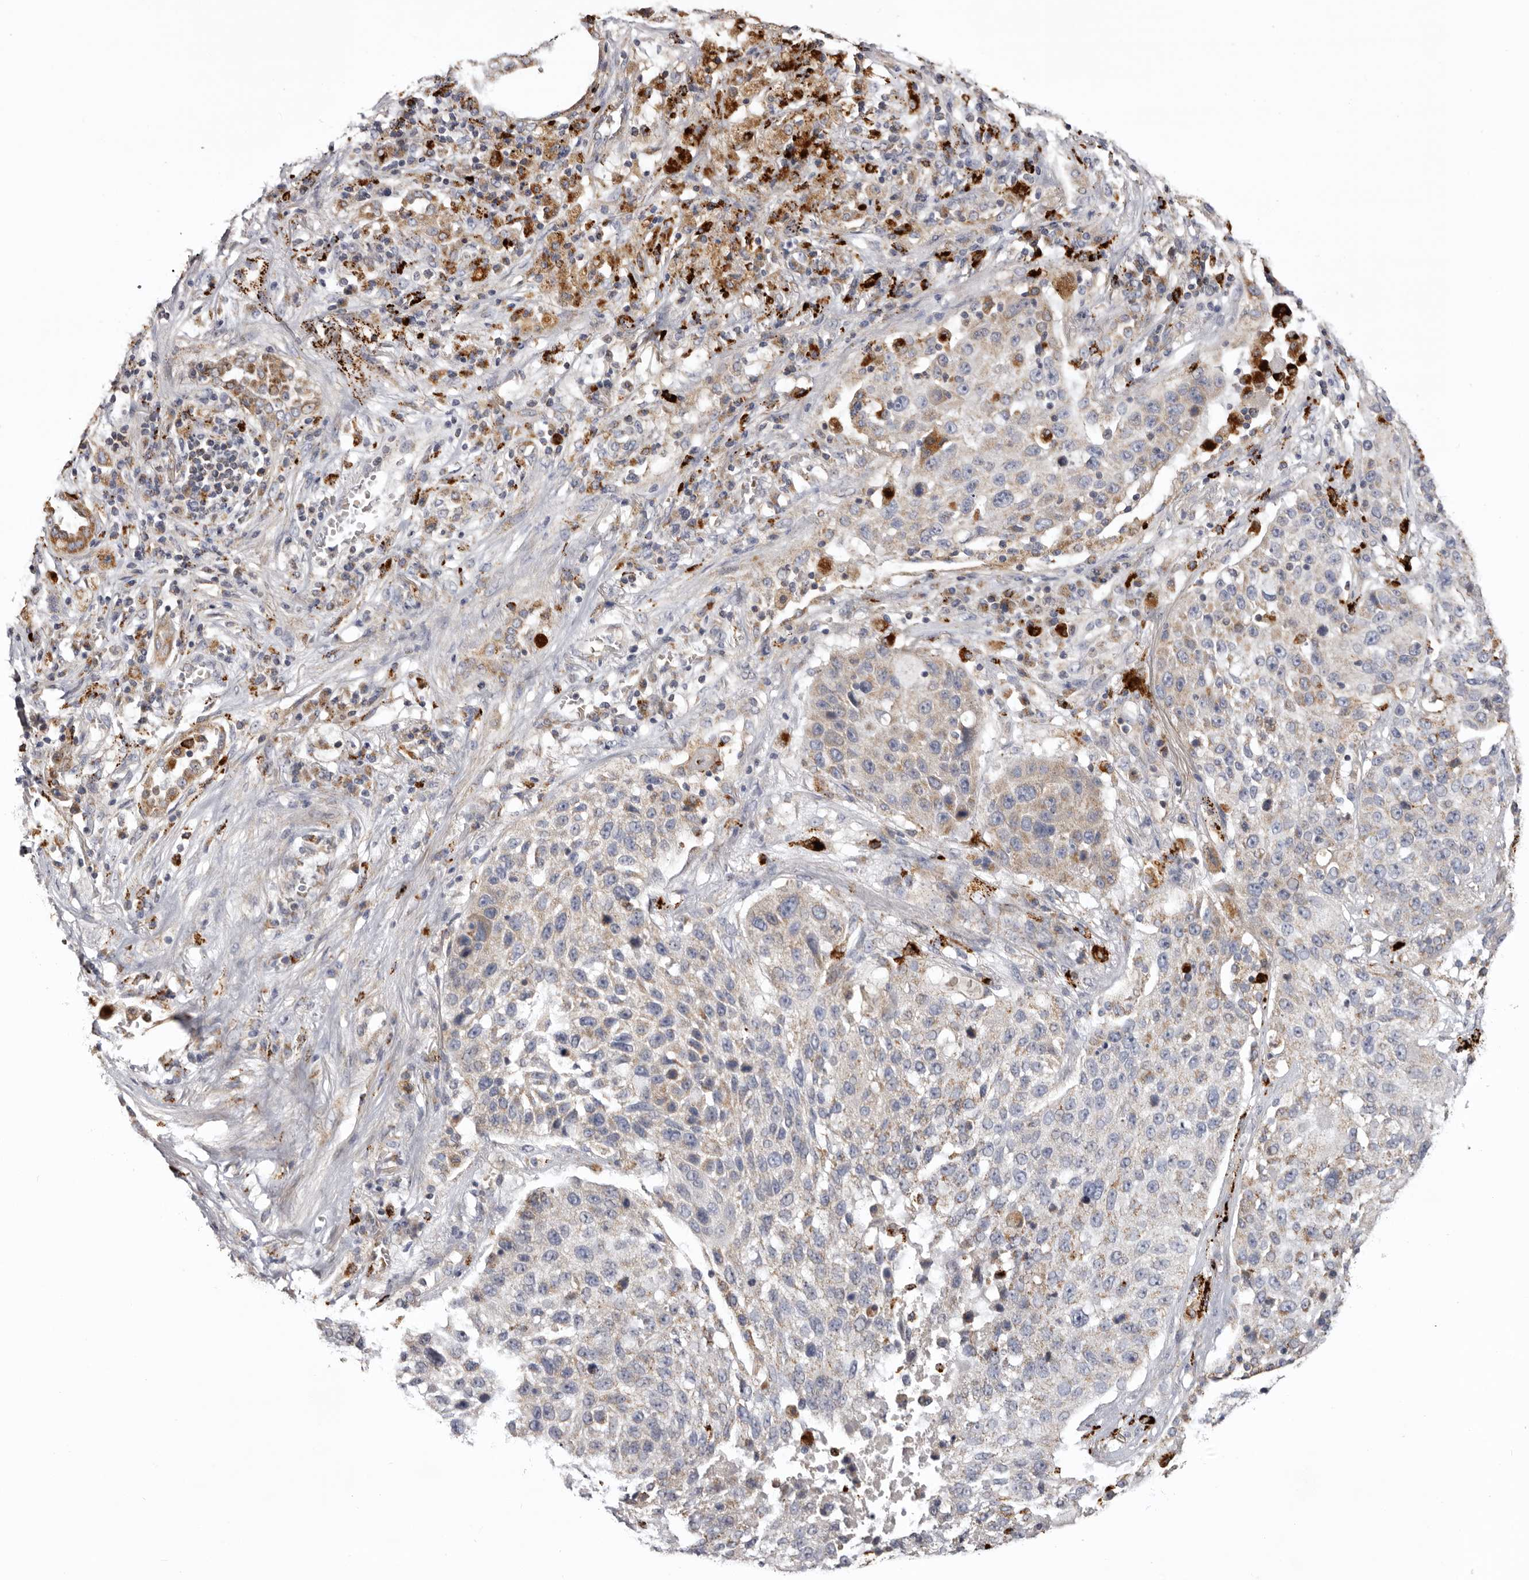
{"staining": {"intensity": "weak", "quantity": "<25%", "location": "cytoplasmic/membranous"}, "tissue": "lung cancer", "cell_type": "Tumor cells", "image_type": "cancer", "snomed": [{"axis": "morphology", "description": "Squamous cell carcinoma, NOS"}, {"axis": "topography", "description": "Lung"}], "caption": "Immunohistochemistry (IHC) image of lung cancer stained for a protein (brown), which exhibits no staining in tumor cells.", "gene": "MECR", "patient": {"sex": "male", "age": 61}}